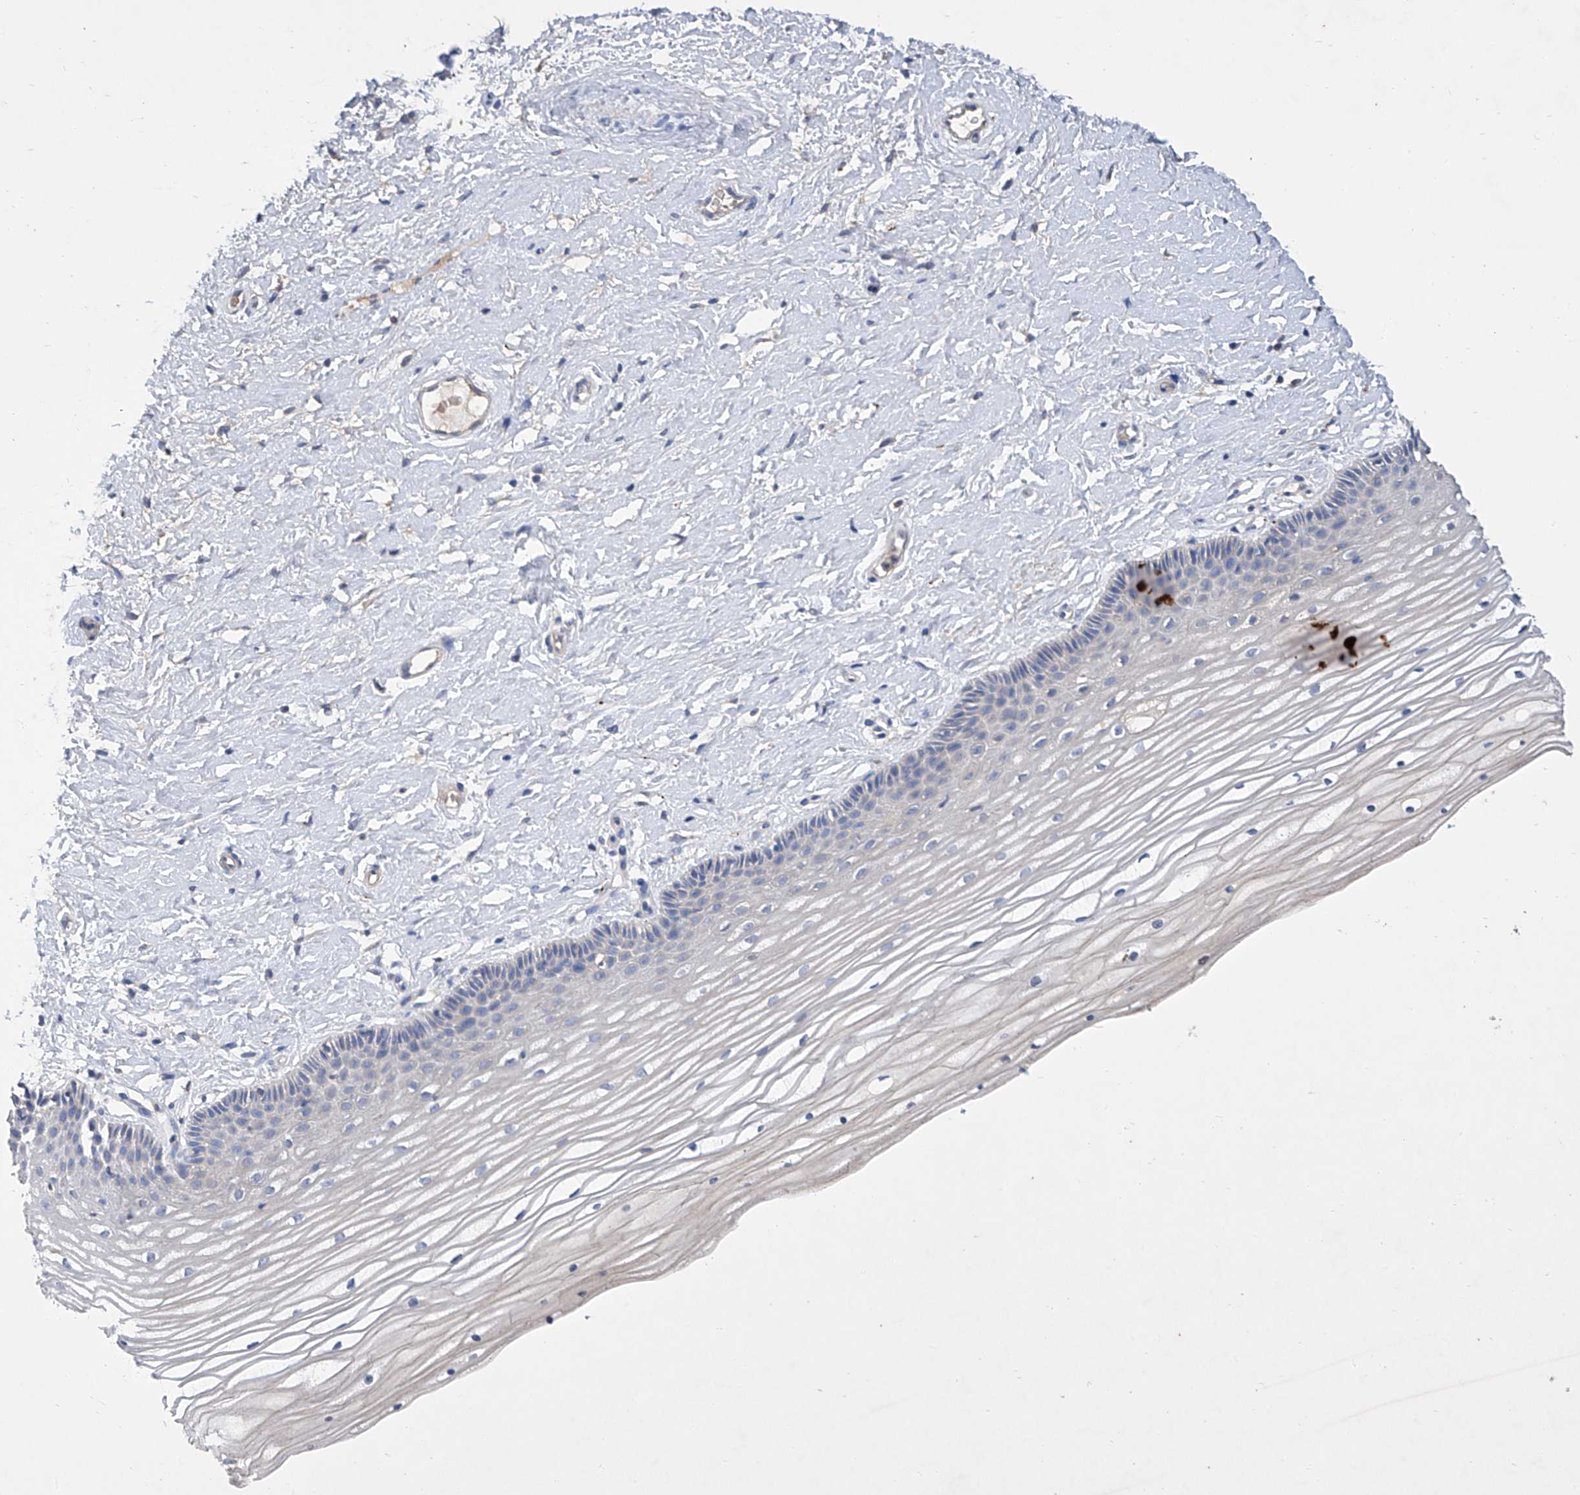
{"staining": {"intensity": "negative", "quantity": "none", "location": "none"}, "tissue": "vagina", "cell_type": "Squamous epithelial cells", "image_type": "normal", "snomed": [{"axis": "morphology", "description": "Normal tissue, NOS"}, {"axis": "topography", "description": "Vagina"}, {"axis": "topography", "description": "Cervix"}], "caption": "Squamous epithelial cells show no significant protein expression in normal vagina. (DAB immunohistochemistry (IHC) visualized using brightfield microscopy, high magnification).", "gene": "GPT", "patient": {"sex": "female", "age": 40}}